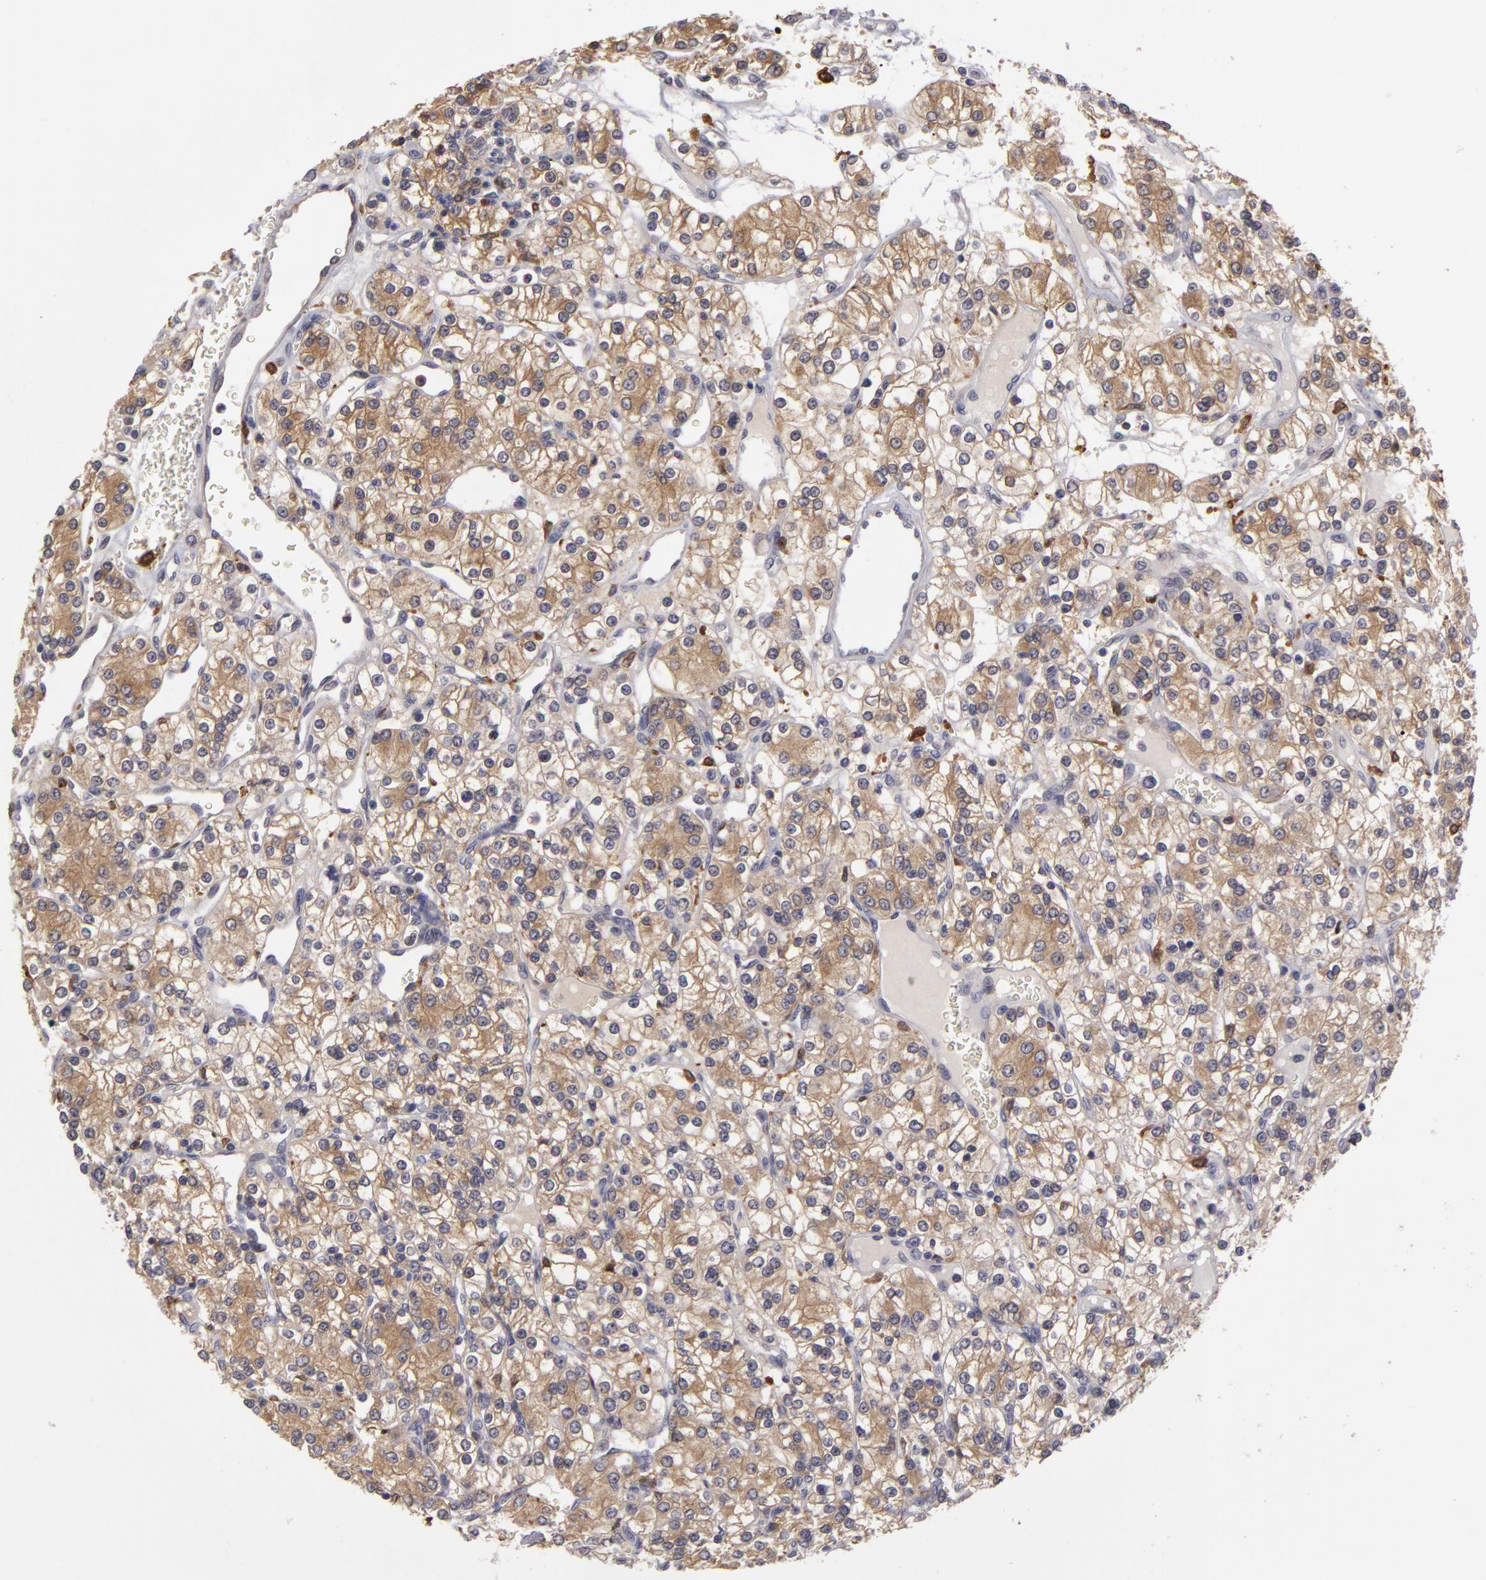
{"staining": {"intensity": "weak", "quantity": "<25%", "location": "cytoplasmic/membranous"}, "tissue": "renal cancer", "cell_type": "Tumor cells", "image_type": "cancer", "snomed": [{"axis": "morphology", "description": "Adenocarcinoma, NOS"}, {"axis": "topography", "description": "Kidney"}], "caption": "Micrograph shows no protein positivity in tumor cells of renal cancer (adenocarcinoma) tissue.", "gene": "GNPDA1", "patient": {"sex": "female", "age": 62}}